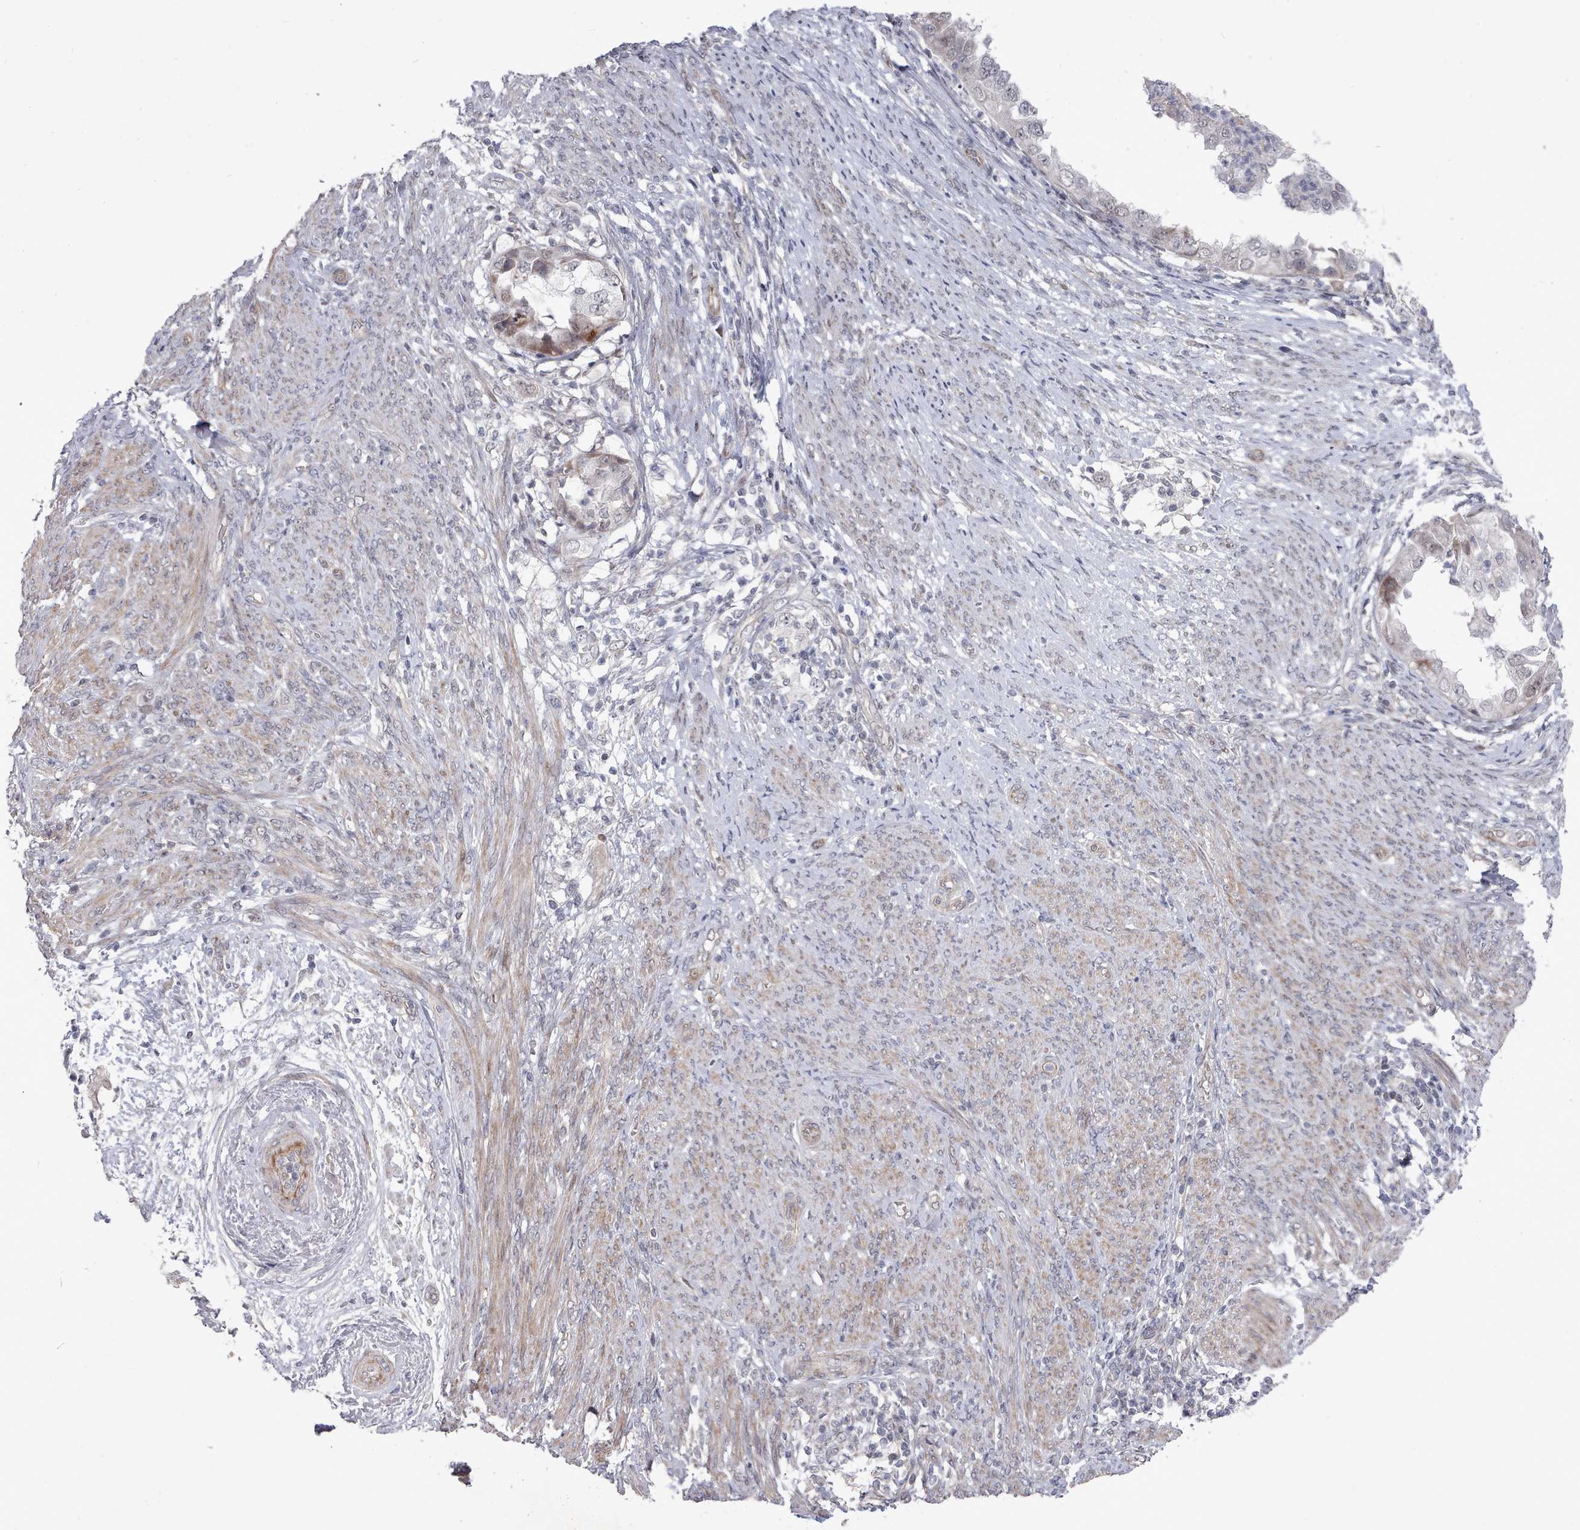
{"staining": {"intensity": "negative", "quantity": "none", "location": "none"}, "tissue": "endometrial cancer", "cell_type": "Tumor cells", "image_type": "cancer", "snomed": [{"axis": "morphology", "description": "Adenocarcinoma, NOS"}, {"axis": "topography", "description": "Endometrium"}], "caption": "An immunohistochemistry histopathology image of endometrial cancer (adenocarcinoma) is shown. There is no staining in tumor cells of endometrial cancer (adenocarcinoma). The staining is performed using DAB brown chromogen with nuclei counter-stained in using hematoxylin.", "gene": "CPSF4", "patient": {"sex": "female", "age": 85}}